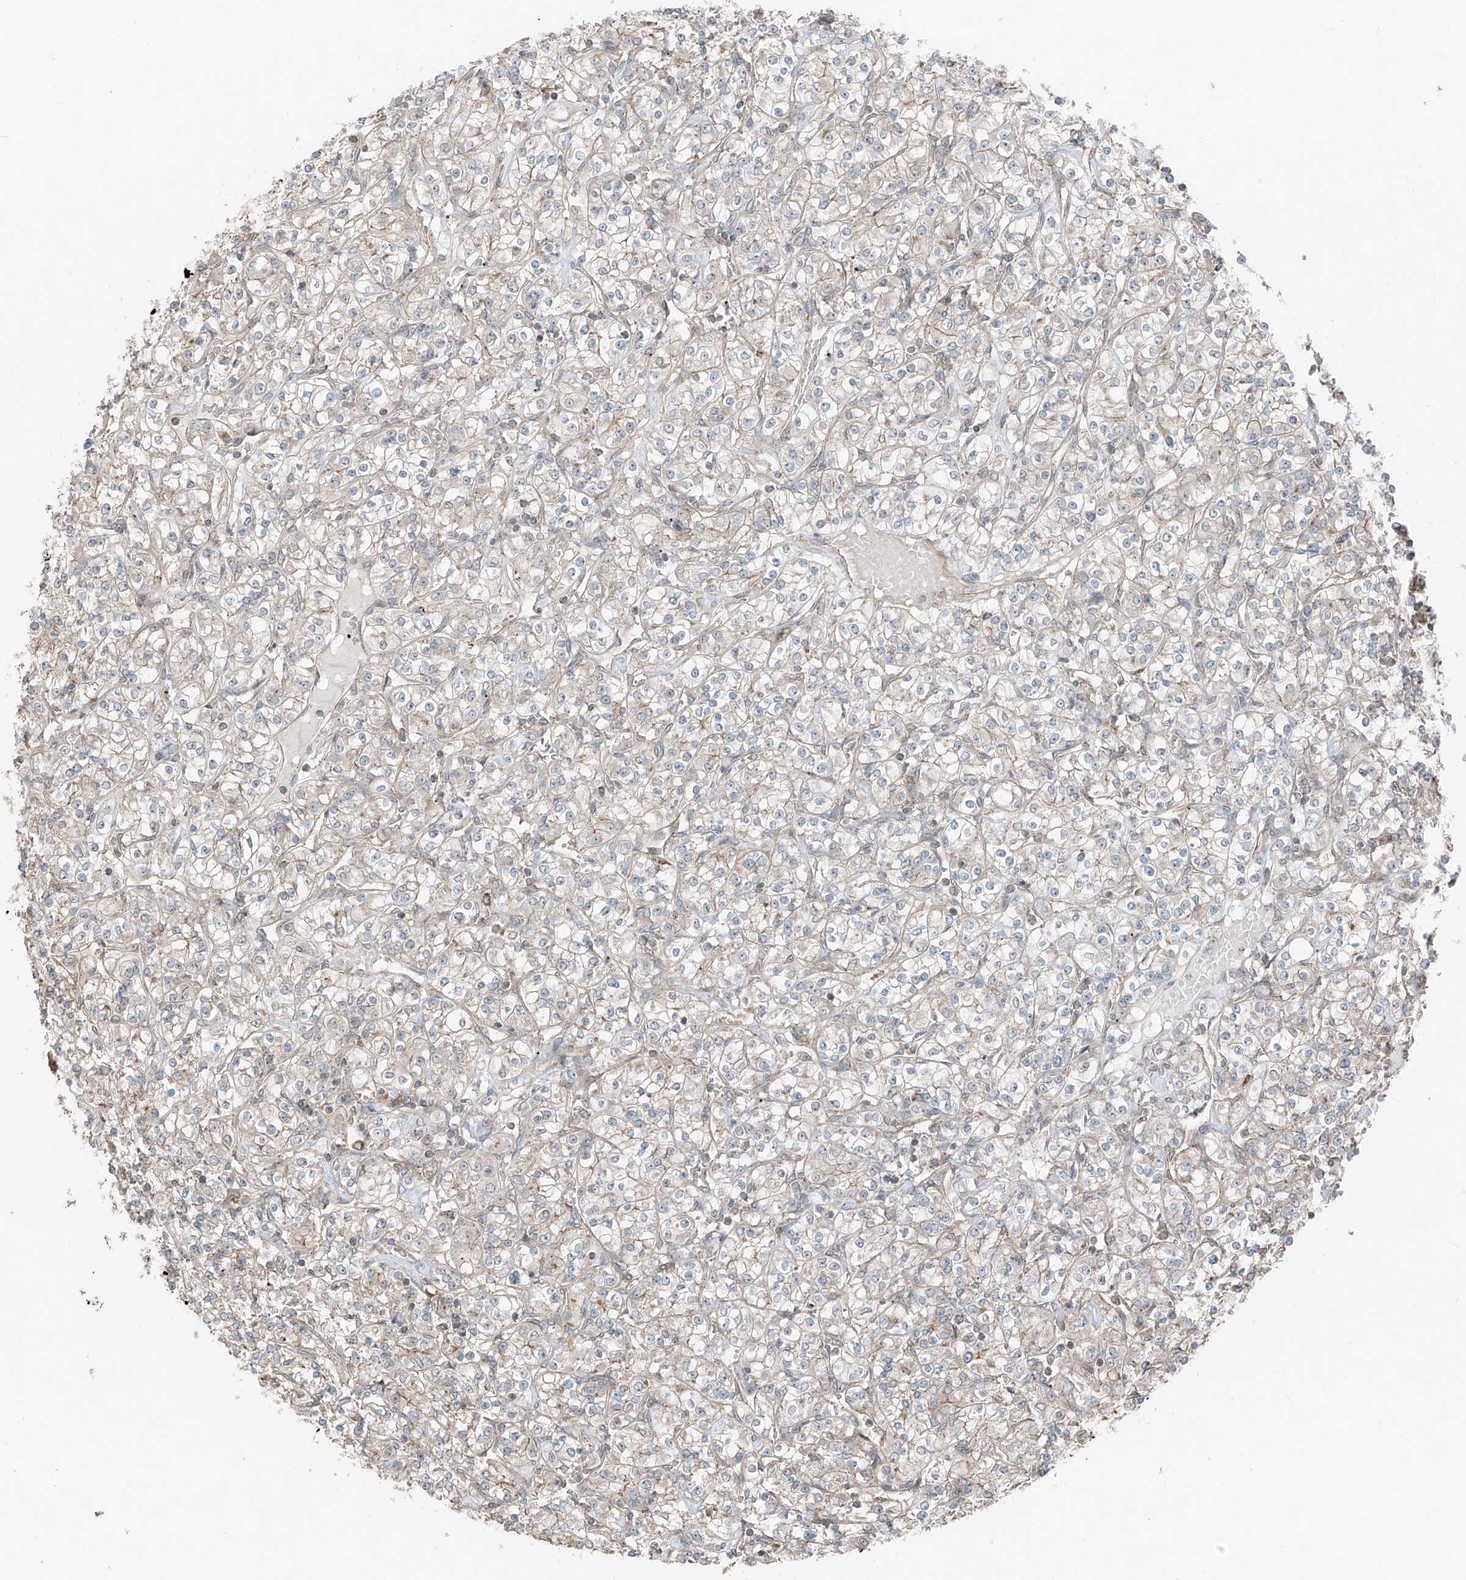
{"staining": {"intensity": "negative", "quantity": "none", "location": "none"}, "tissue": "renal cancer", "cell_type": "Tumor cells", "image_type": "cancer", "snomed": [{"axis": "morphology", "description": "Adenocarcinoma, NOS"}, {"axis": "topography", "description": "Kidney"}], "caption": "The image displays no staining of tumor cells in renal adenocarcinoma.", "gene": "CEP162", "patient": {"sex": "male", "age": 77}}